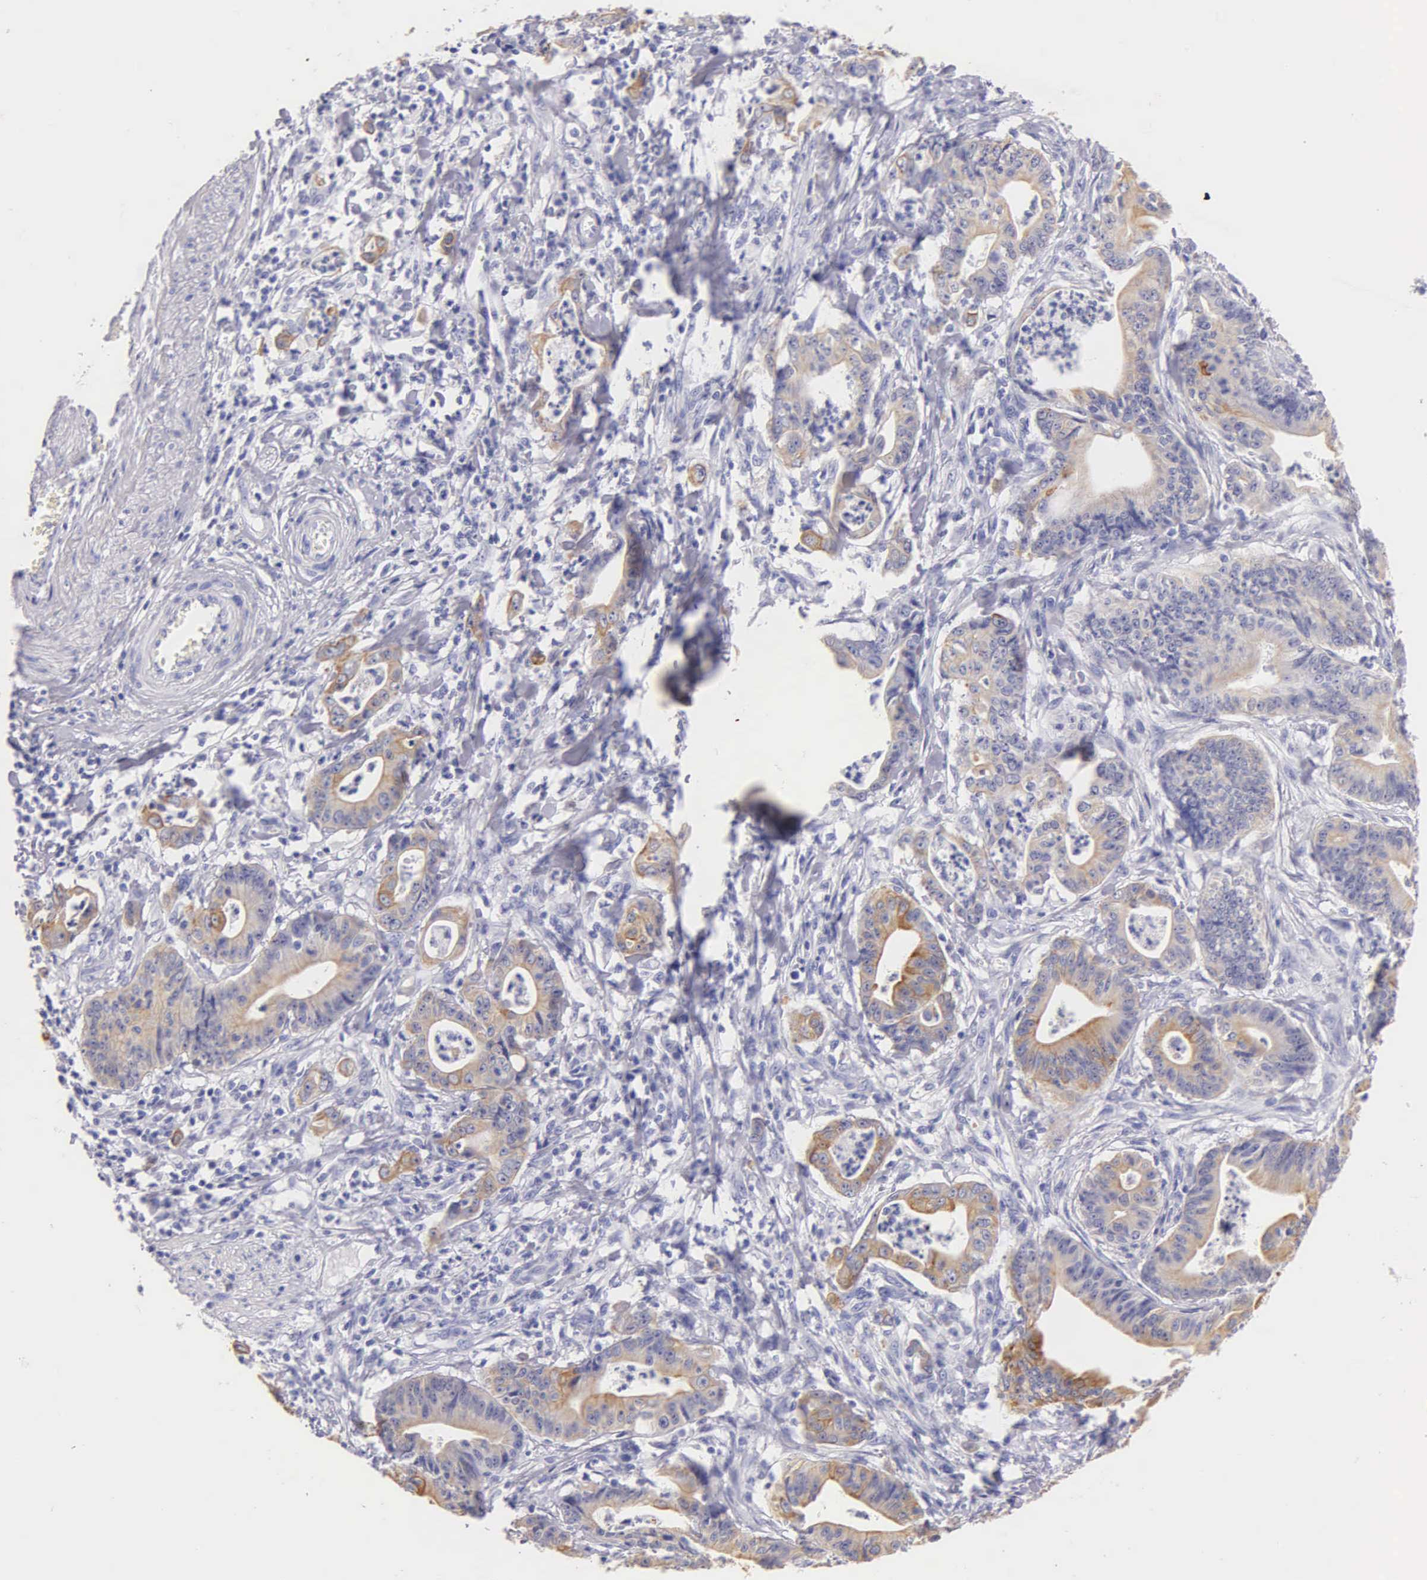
{"staining": {"intensity": "weak", "quantity": "25%-75%", "location": "cytoplasmic/membranous"}, "tissue": "stomach cancer", "cell_type": "Tumor cells", "image_type": "cancer", "snomed": [{"axis": "morphology", "description": "Adenocarcinoma, NOS"}, {"axis": "topography", "description": "Stomach, lower"}], "caption": "This image reveals stomach adenocarcinoma stained with immunohistochemistry (IHC) to label a protein in brown. The cytoplasmic/membranous of tumor cells show weak positivity for the protein. Nuclei are counter-stained blue.", "gene": "KRT17", "patient": {"sex": "female", "age": 86}}